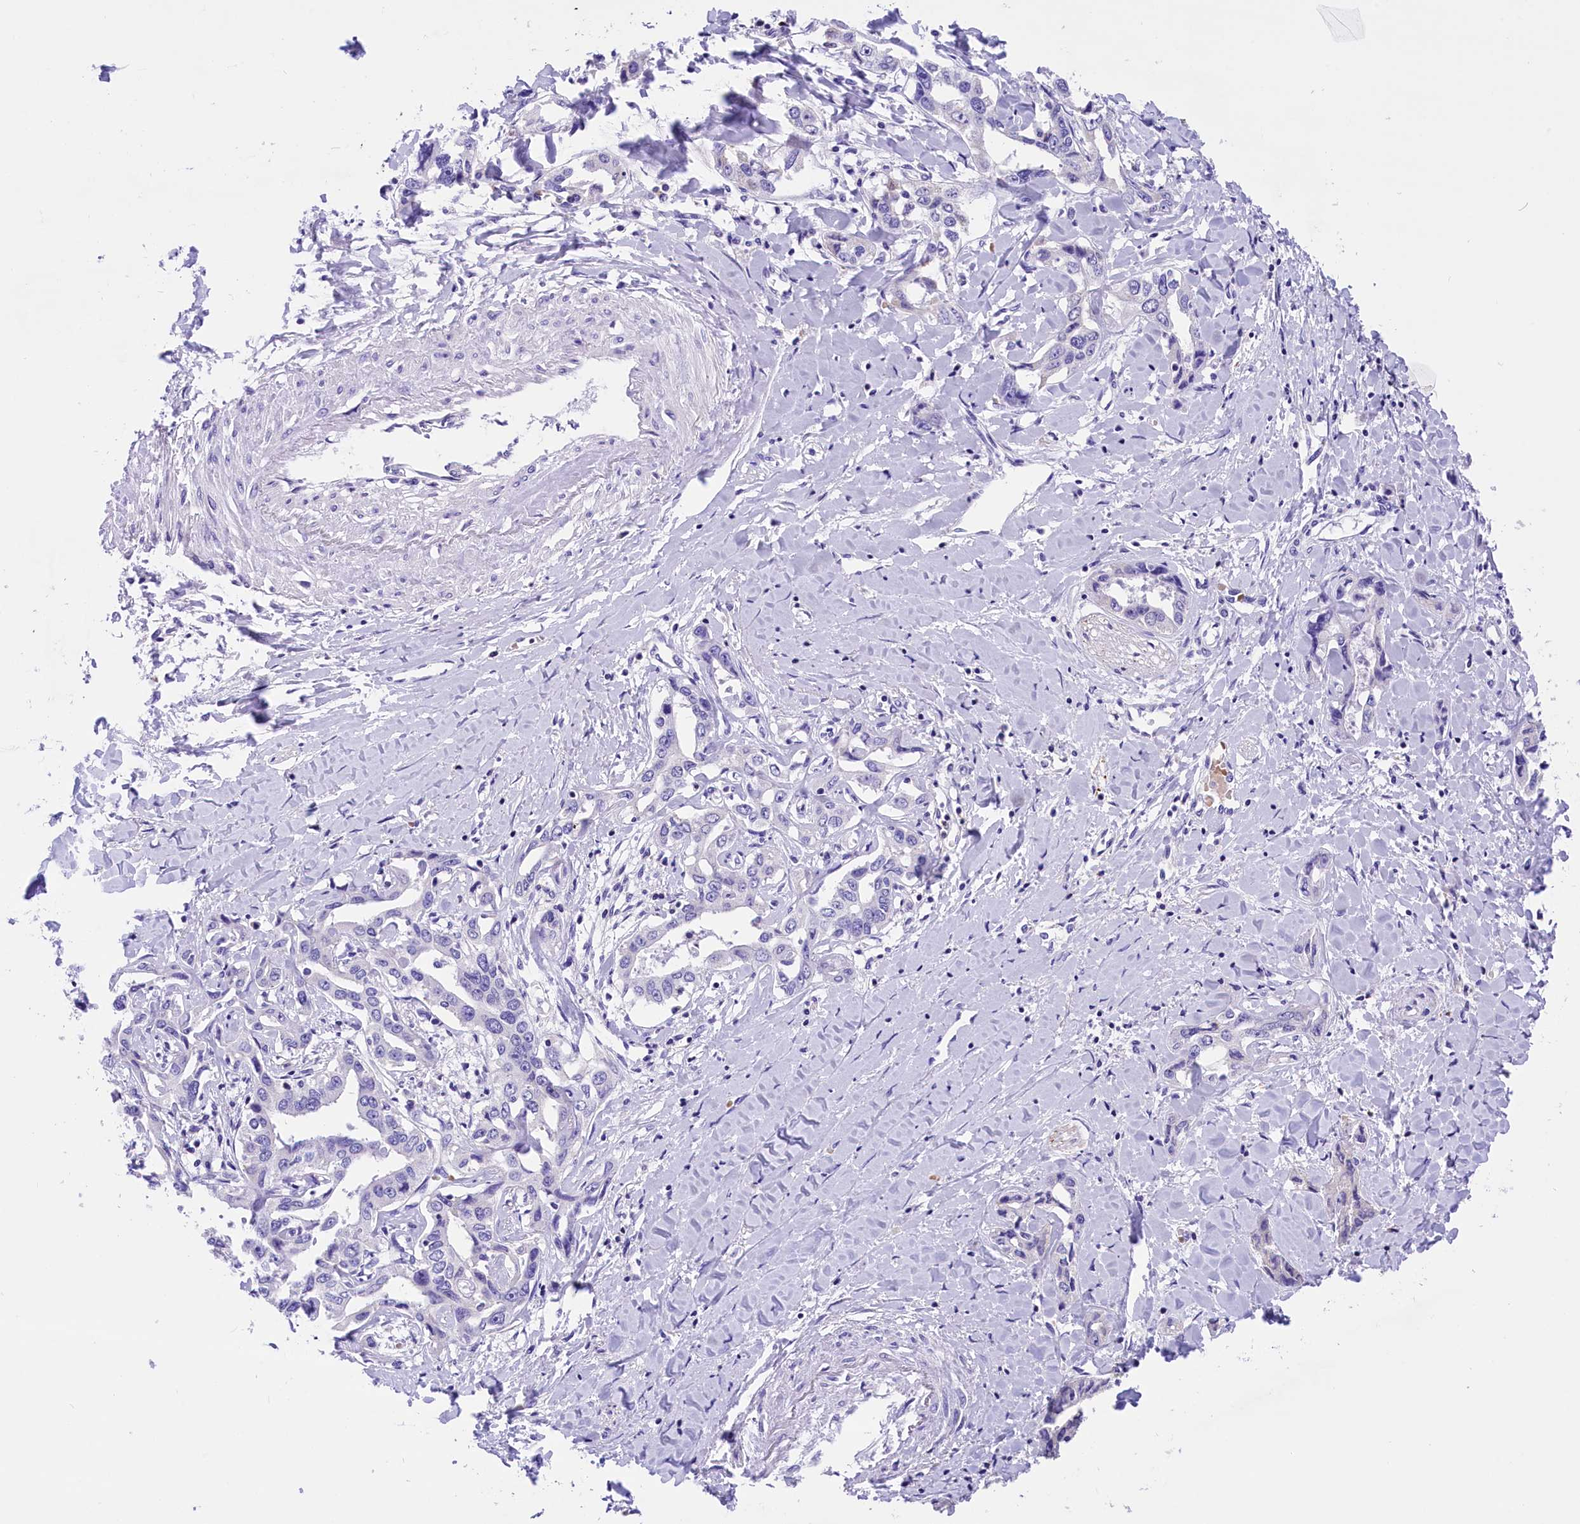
{"staining": {"intensity": "negative", "quantity": "none", "location": "none"}, "tissue": "liver cancer", "cell_type": "Tumor cells", "image_type": "cancer", "snomed": [{"axis": "morphology", "description": "Cholangiocarcinoma"}, {"axis": "topography", "description": "Liver"}], "caption": "This is an immunohistochemistry photomicrograph of liver cholangiocarcinoma. There is no staining in tumor cells.", "gene": "ABAT", "patient": {"sex": "male", "age": 59}}